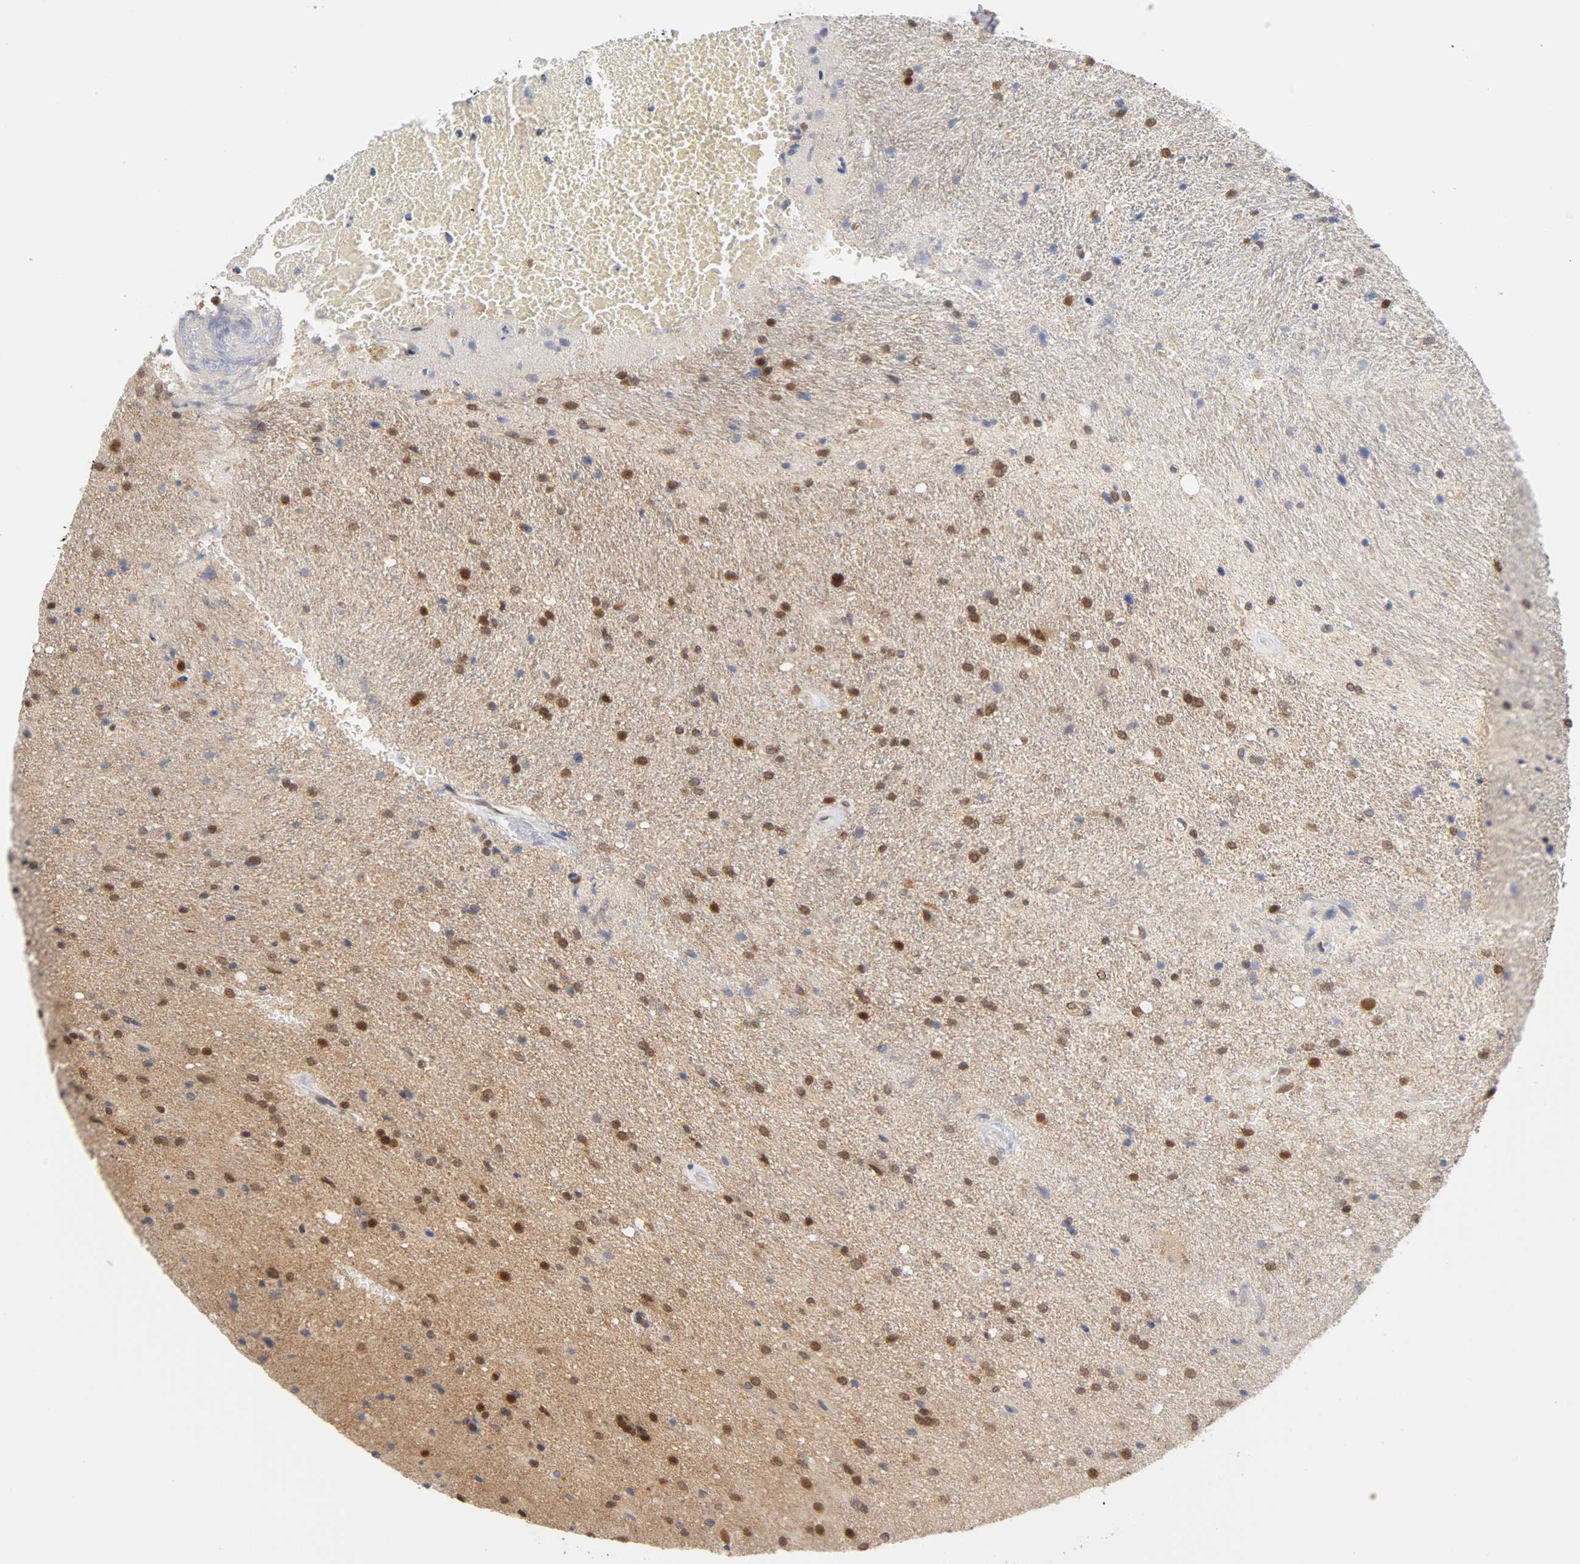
{"staining": {"intensity": "strong", "quantity": ">75%", "location": "cytoplasmic/membranous,nuclear"}, "tissue": "glioma", "cell_type": "Tumor cells", "image_type": "cancer", "snomed": [{"axis": "morphology", "description": "Normal tissue, NOS"}, {"axis": "morphology", "description": "Glioma, malignant, High grade"}, {"axis": "topography", "description": "Cerebral cortex"}], "caption": "IHC staining of malignant glioma (high-grade), which exhibits high levels of strong cytoplasmic/membranous and nuclear positivity in about >75% of tumor cells indicating strong cytoplasmic/membranous and nuclear protein expression. The staining was performed using DAB (3,3'-diaminobenzidine) (brown) for protein detection and nuclei were counterstained in hematoxylin (blue).", "gene": "UBE2M", "patient": {"sex": "male", "age": 56}}